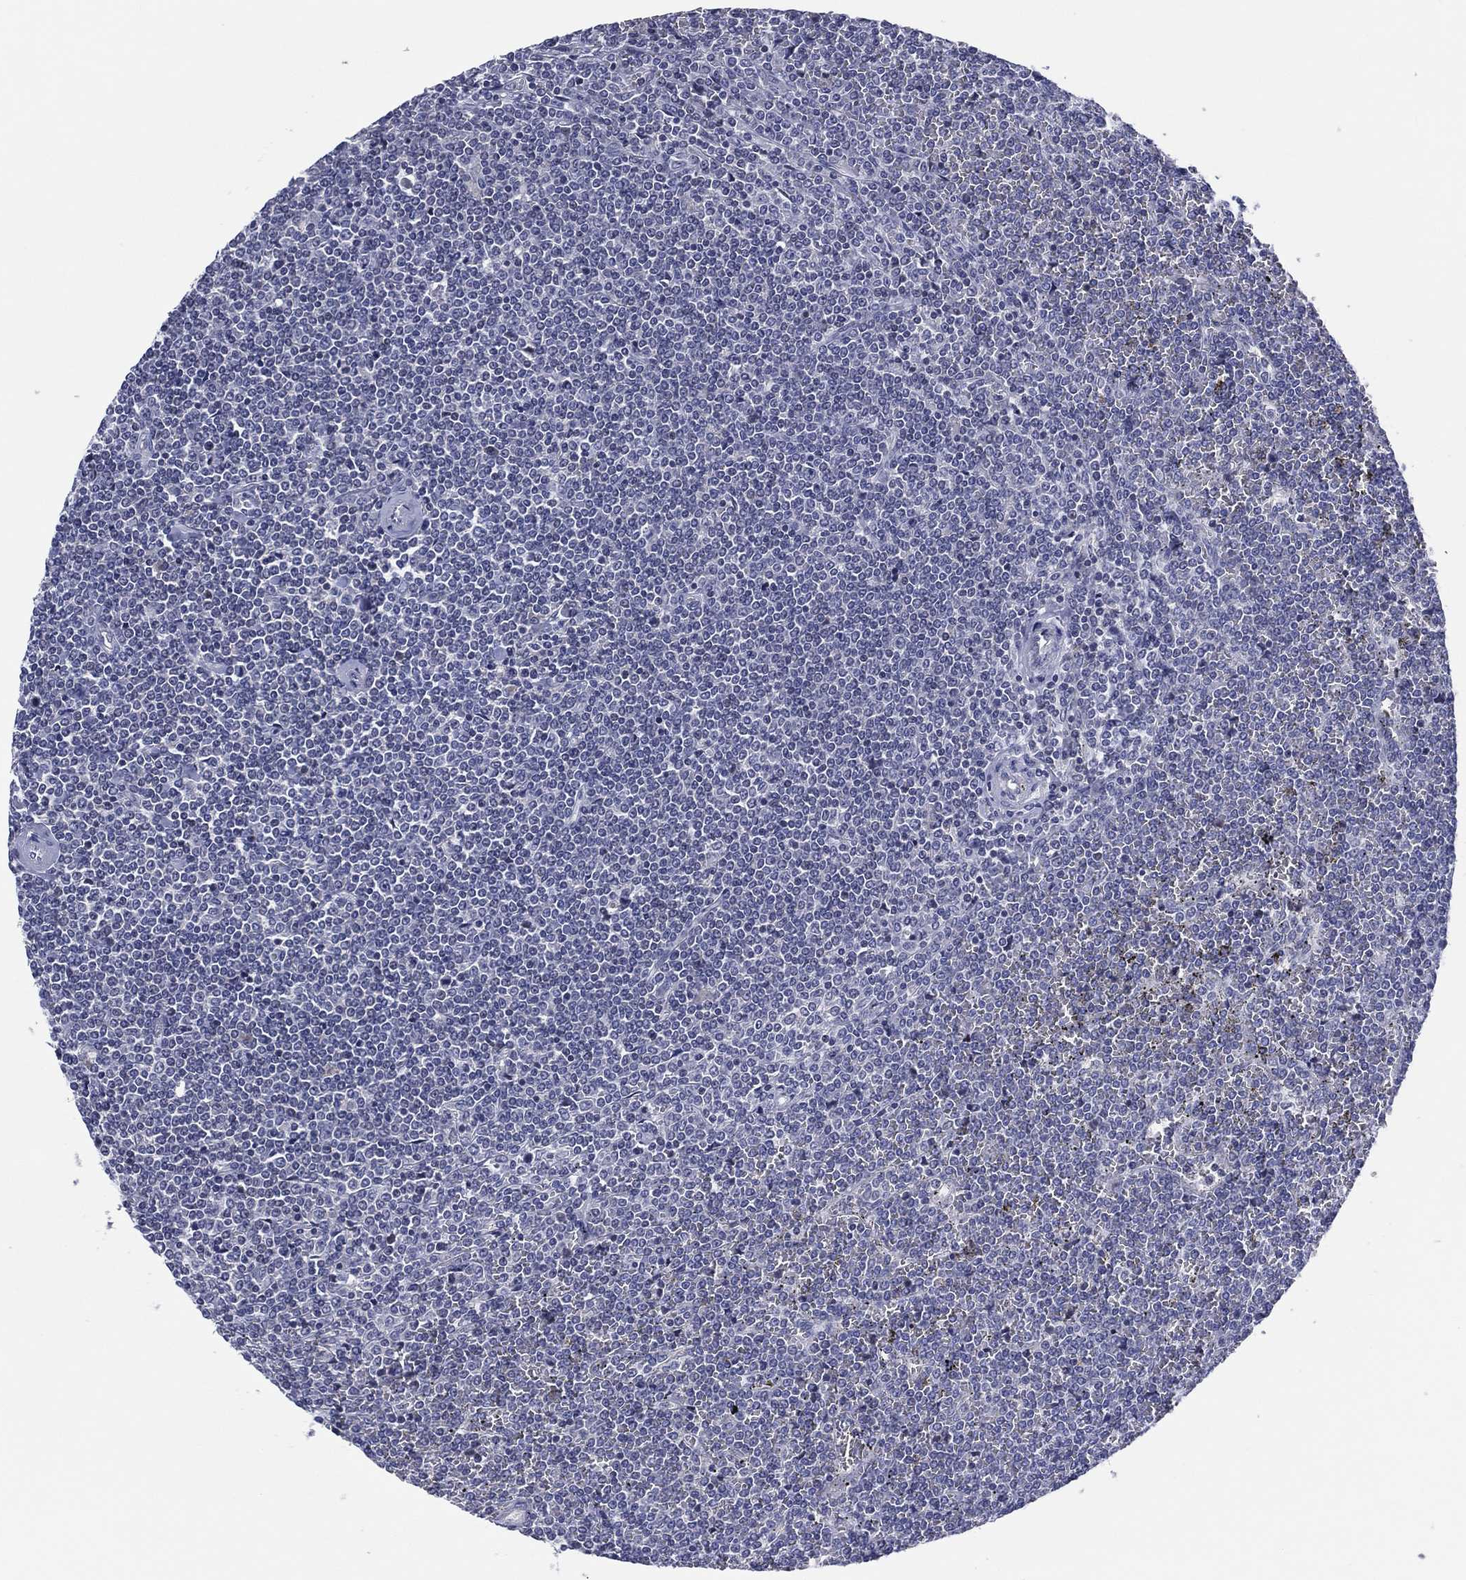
{"staining": {"intensity": "negative", "quantity": "none", "location": "none"}, "tissue": "lymphoma", "cell_type": "Tumor cells", "image_type": "cancer", "snomed": [{"axis": "morphology", "description": "Malignant lymphoma, non-Hodgkin's type, Low grade"}, {"axis": "topography", "description": "Spleen"}], "caption": "Low-grade malignant lymphoma, non-Hodgkin's type stained for a protein using immunohistochemistry demonstrates no expression tumor cells.", "gene": "TRIM31", "patient": {"sex": "female", "age": 19}}